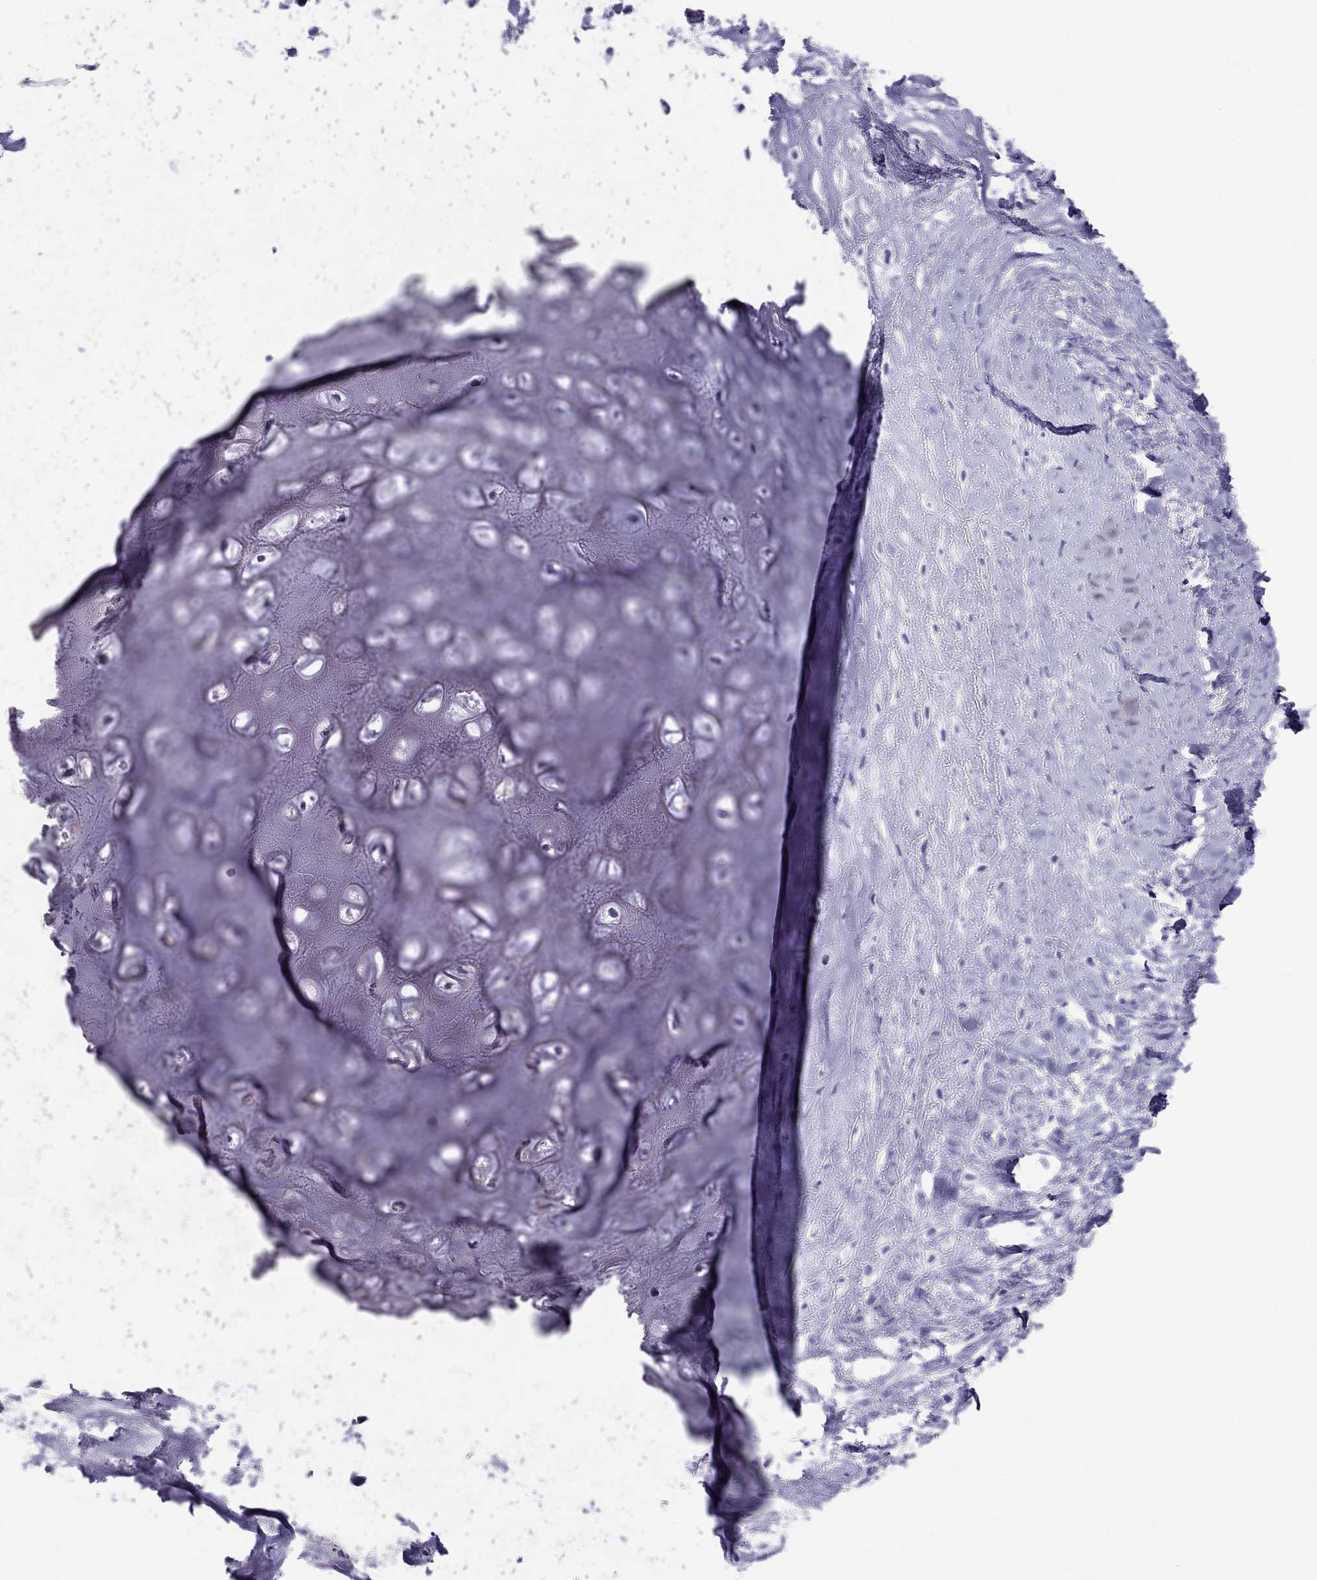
{"staining": {"intensity": "negative", "quantity": "none", "location": "none"}, "tissue": "adipose tissue", "cell_type": "Adipocytes", "image_type": "normal", "snomed": [{"axis": "morphology", "description": "Normal tissue, NOS"}, {"axis": "morphology", "description": "Squamous cell carcinoma, NOS"}, {"axis": "topography", "description": "Cartilage tissue"}, {"axis": "topography", "description": "Head-Neck"}], "caption": "Adipocytes are negative for brown protein staining in unremarkable adipose tissue. (DAB (3,3'-diaminobenzidine) immunohistochemistry (IHC) visualized using brightfield microscopy, high magnification).", "gene": "CLPSL2", "patient": {"sex": "male", "age": 62}}